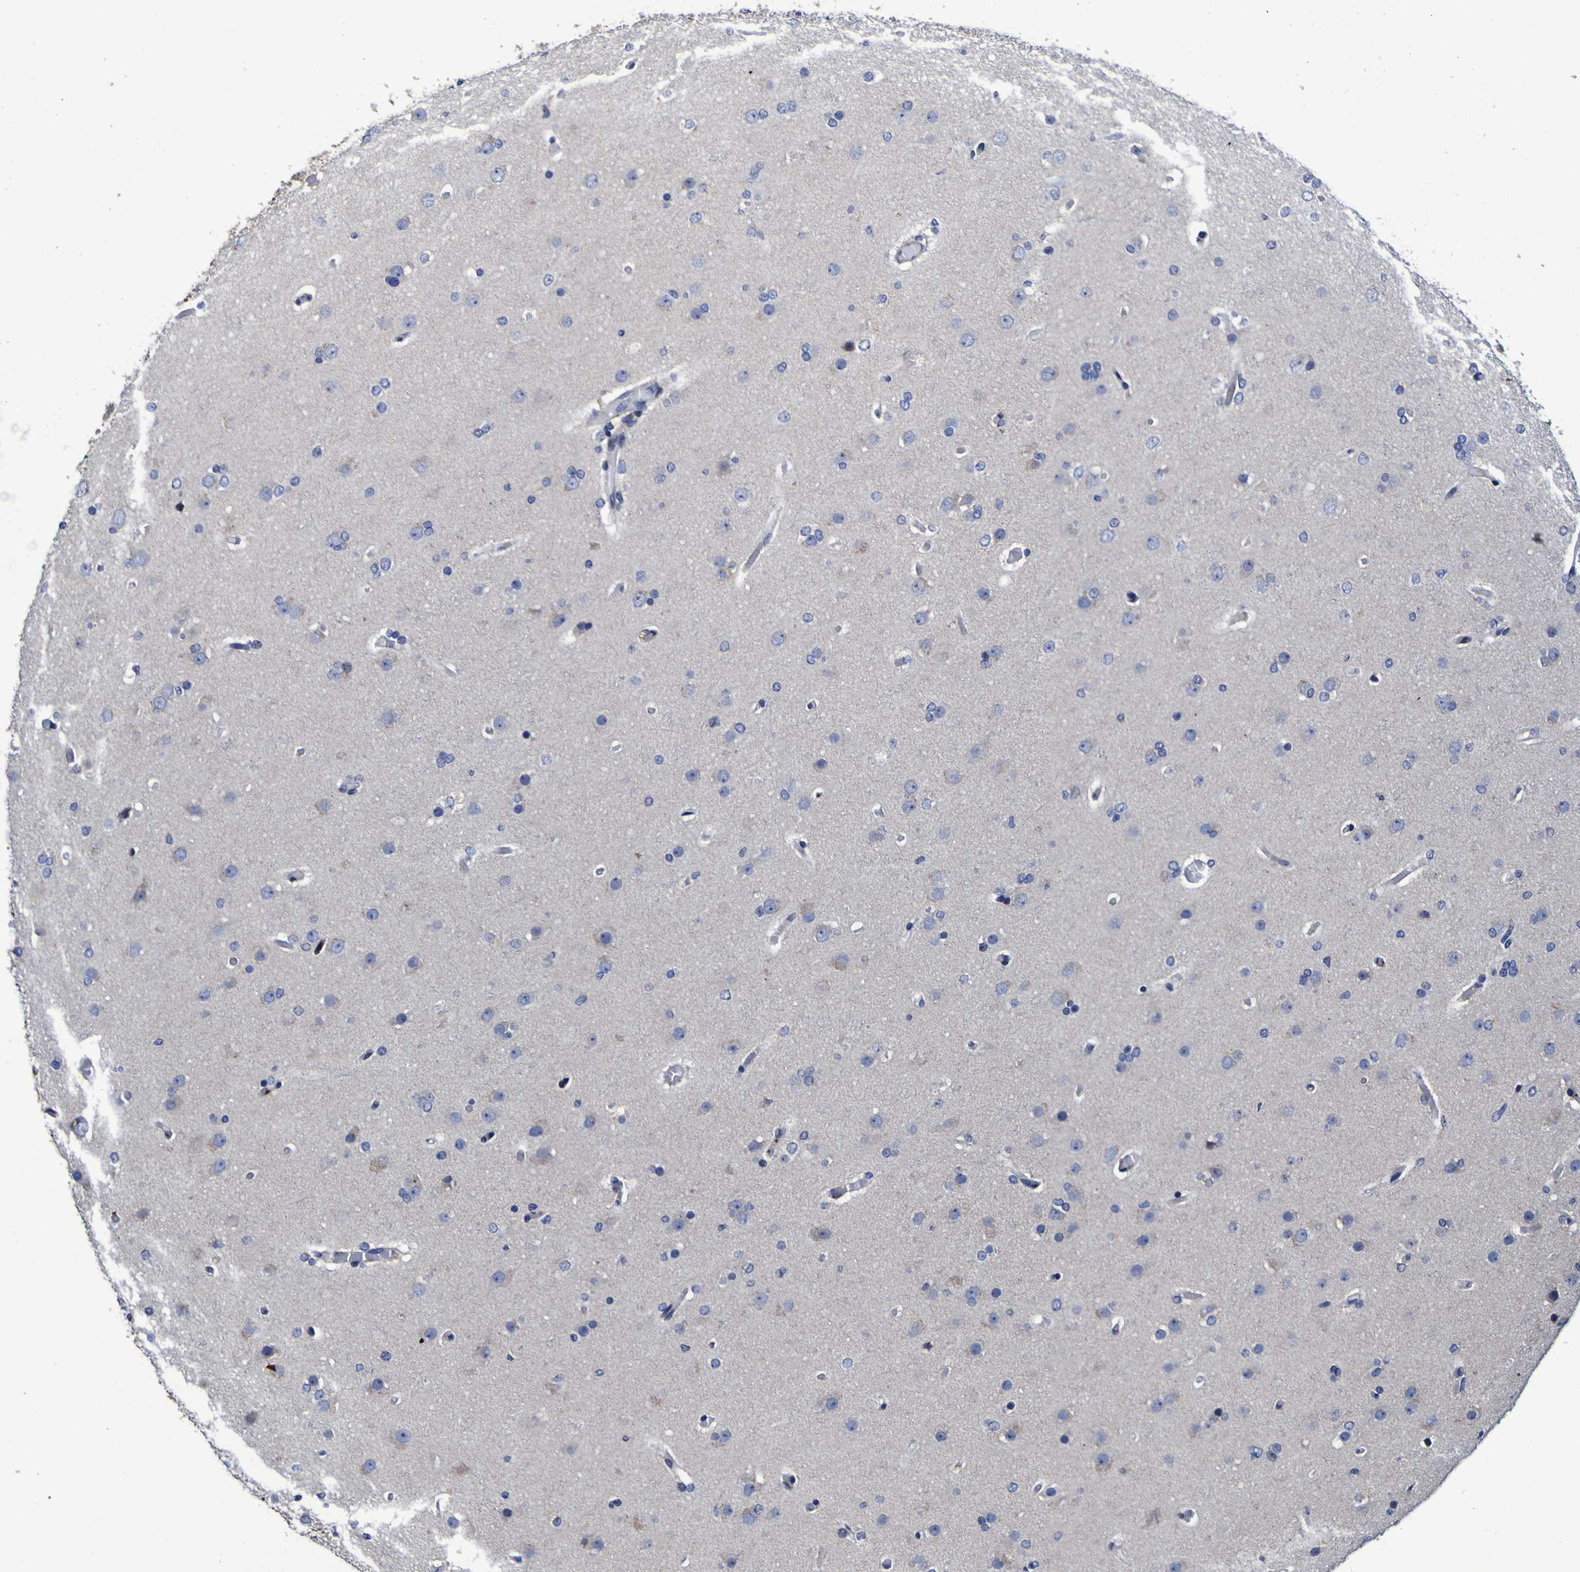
{"staining": {"intensity": "negative", "quantity": "none", "location": "none"}, "tissue": "glioma", "cell_type": "Tumor cells", "image_type": "cancer", "snomed": [{"axis": "morphology", "description": "Glioma, malignant, High grade"}, {"axis": "topography", "description": "Cerebral cortex"}], "caption": "IHC of human malignant glioma (high-grade) displays no positivity in tumor cells.", "gene": "P3H1", "patient": {"sex": "female", "age": 36}}